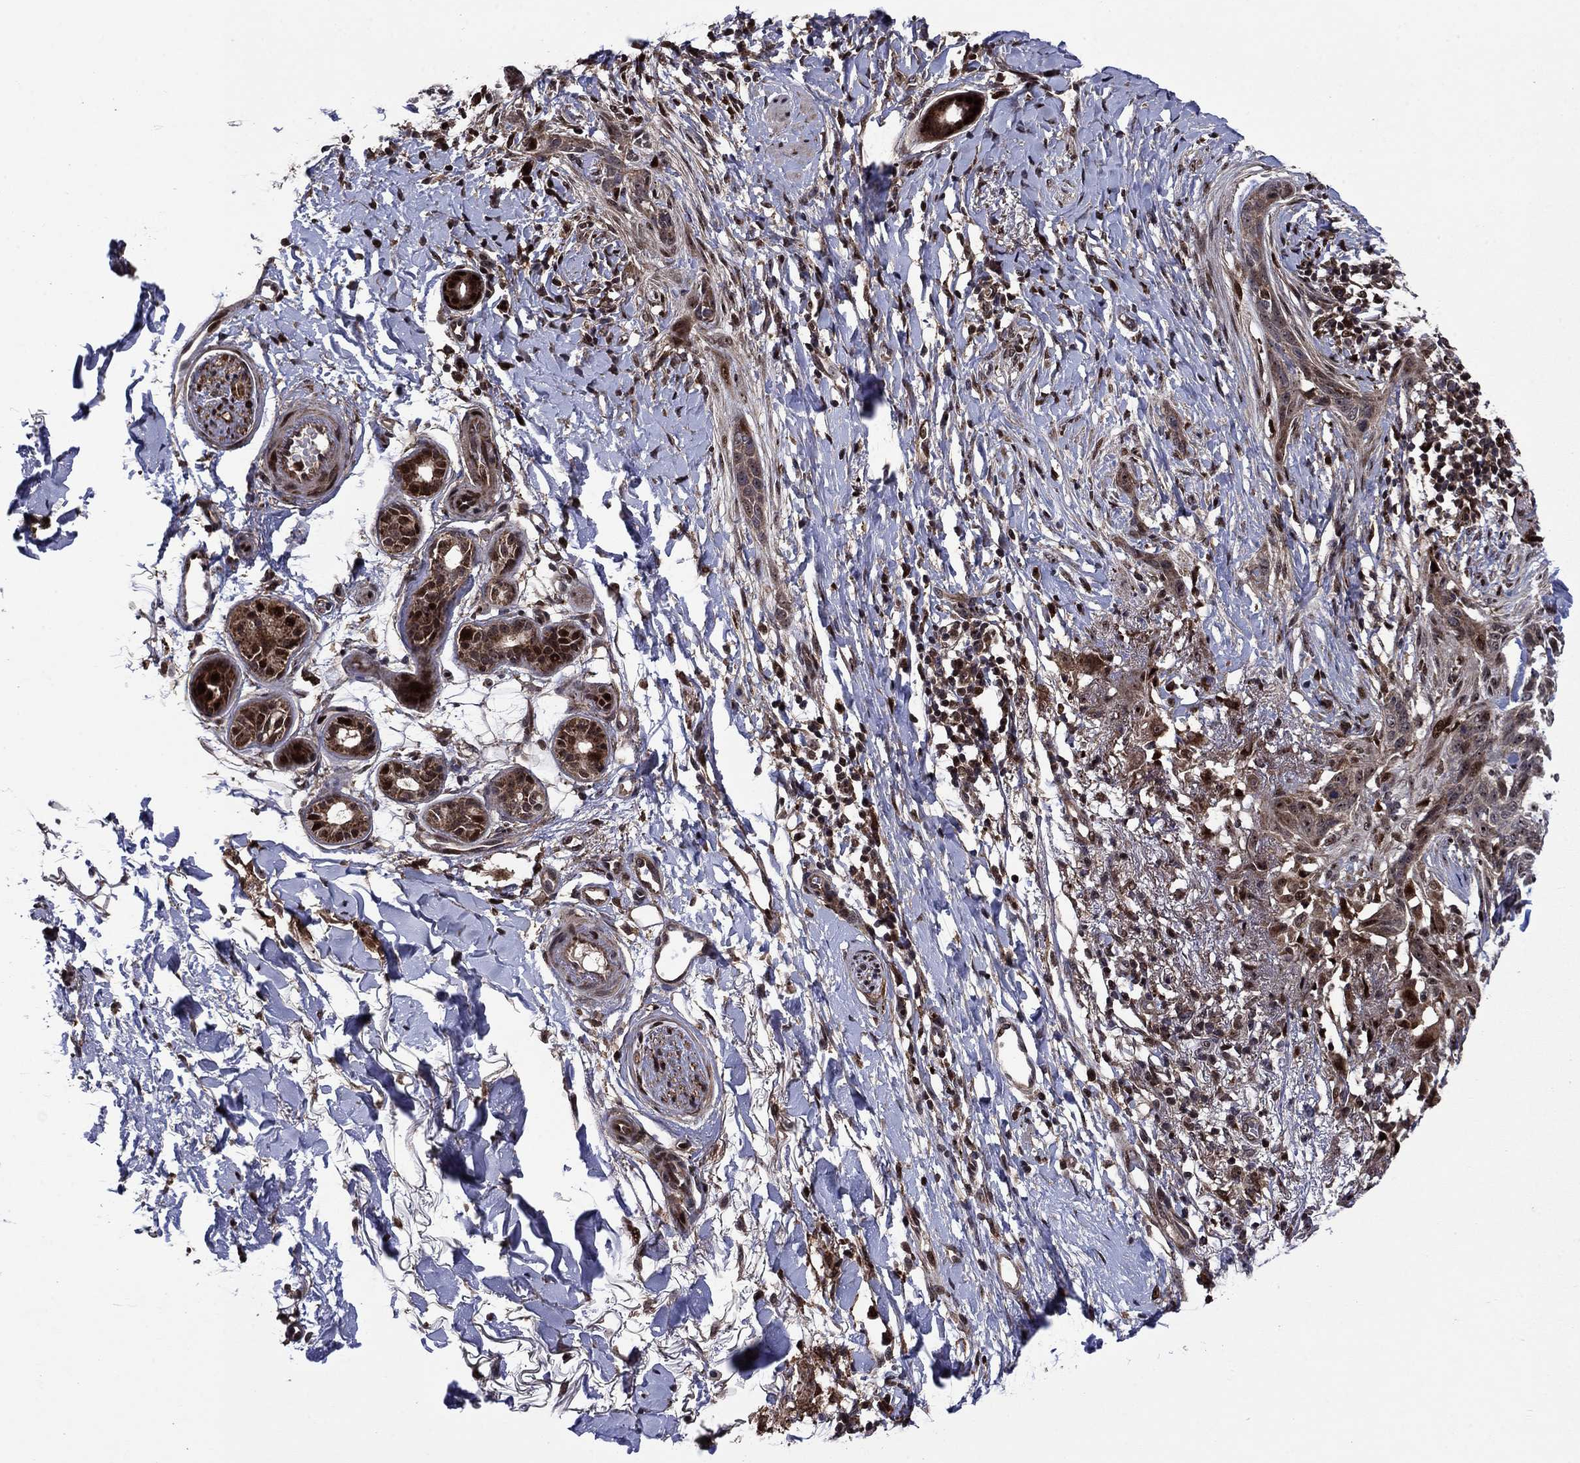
{"staining": {"intensity": "moderate", "quantity": "<25%", "location": "cytoplasmic/membranous"}, "tissue": "skin cancer", "cell_type": "Tumor cells", "image_type": "cancer", "snomed": [{"axis": "morphology", "description": "Normal tissue, NOS"}, {"axis": "morphology", "description": "Basal cell carcinoma"}, {"axis": "topography", "description": "Skin"}], "caption": "Basal cell carcinoma (skin) stained with DAB immunohistochemistry (IHC) displays low levels of moderate cytoplasmic/membranous positivity in approximately <25% of tumor cells.", "gene": "AGTPBP1", "patient": {"sex": "male", "age": 84}}